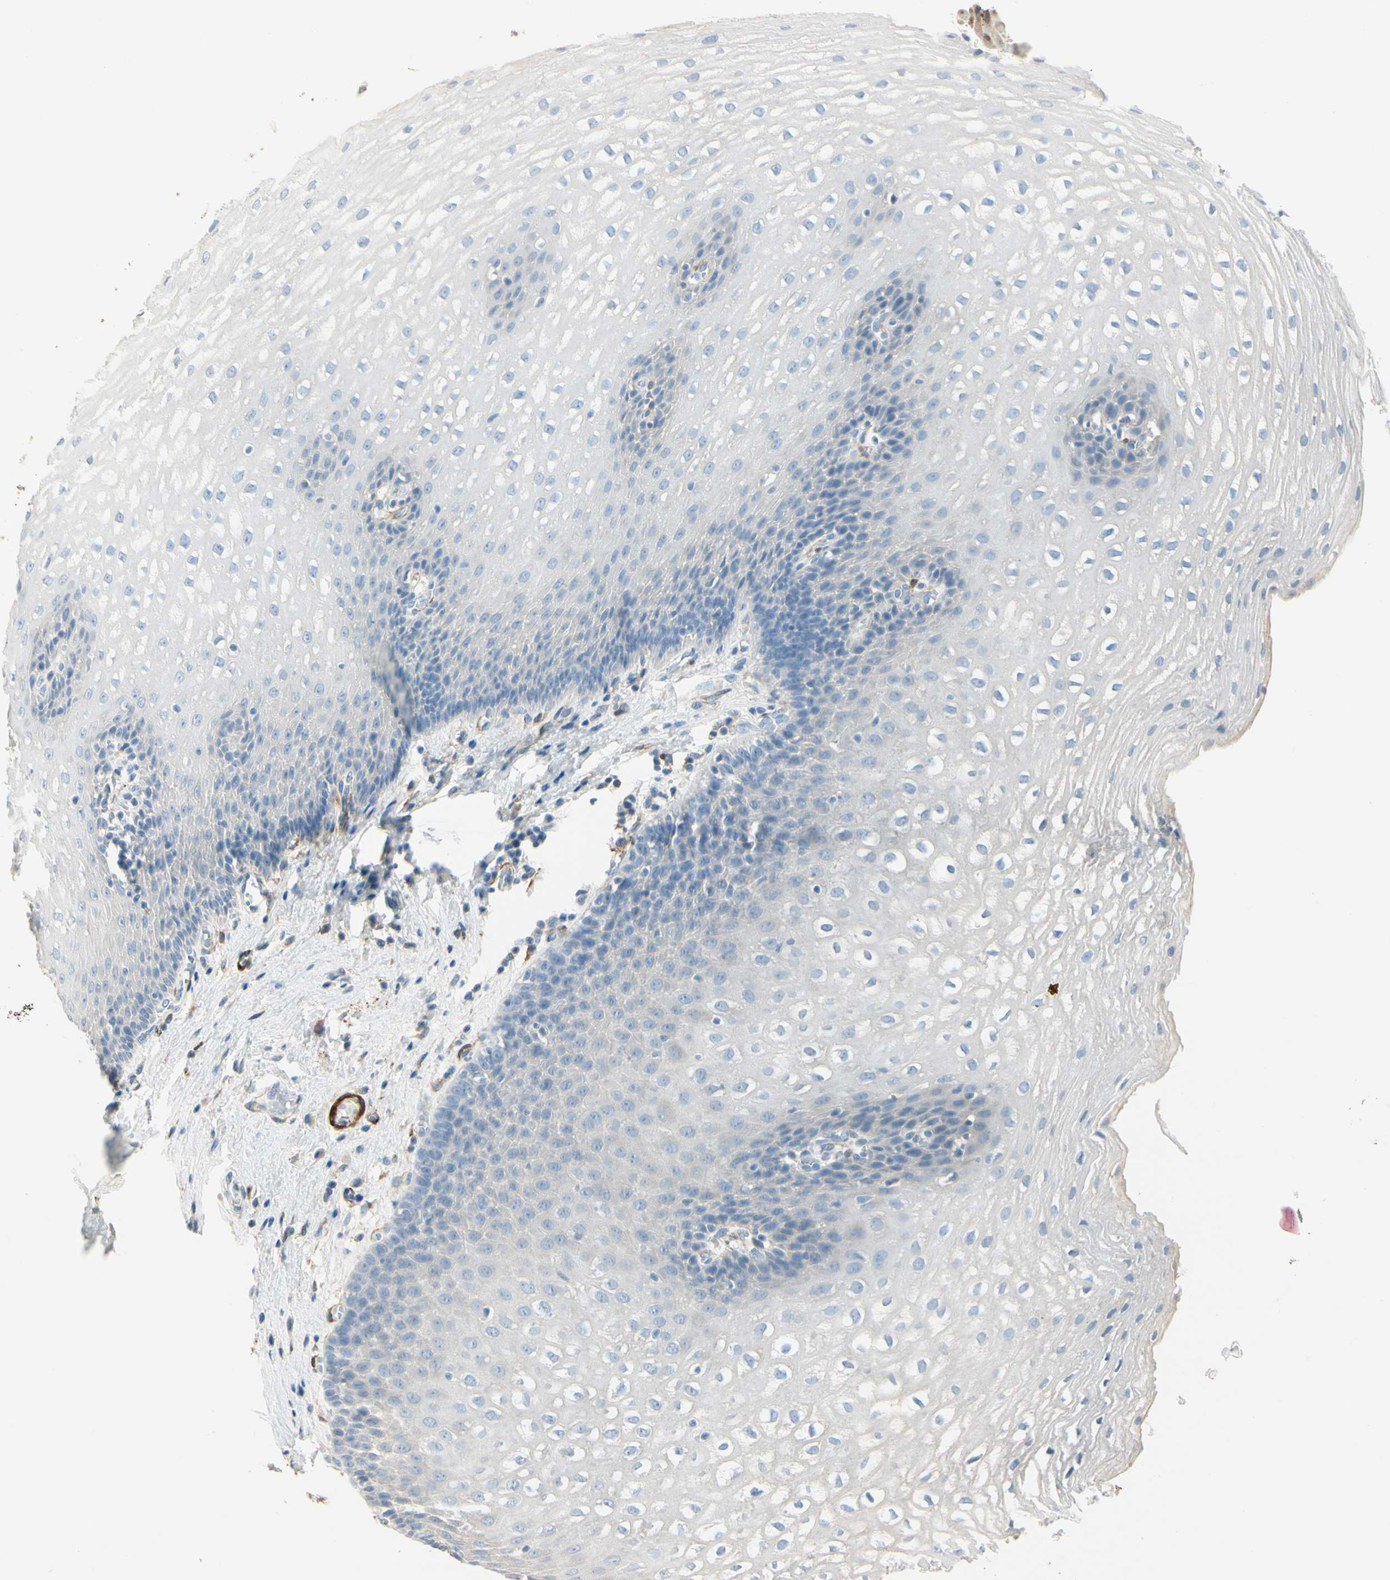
{"staining": {"intensity": "negative", "quantity": "none", "location": "none"}, "tissue": "esophagus", "cell_type": "Squamous epithelial cells", "image_type": "normal", "snomed": [{"axis": "morphology", "description": "Normal tissue, NOS"}, {"axis": "topography", "description": "Esophagus"}], "caption": "Protein analysis of unremarkable esophagus displays no significant positivity in squamous epithelial cells. (Stains: DAB (3,3'-diaminobenzidine) immunohistochemistry (IHC) with hematoxylin counter stain, Microscopy: brightfield microscopy at high magnification).", "gene": "AMPH", "patient": {"sex": "male", "age": 48}}